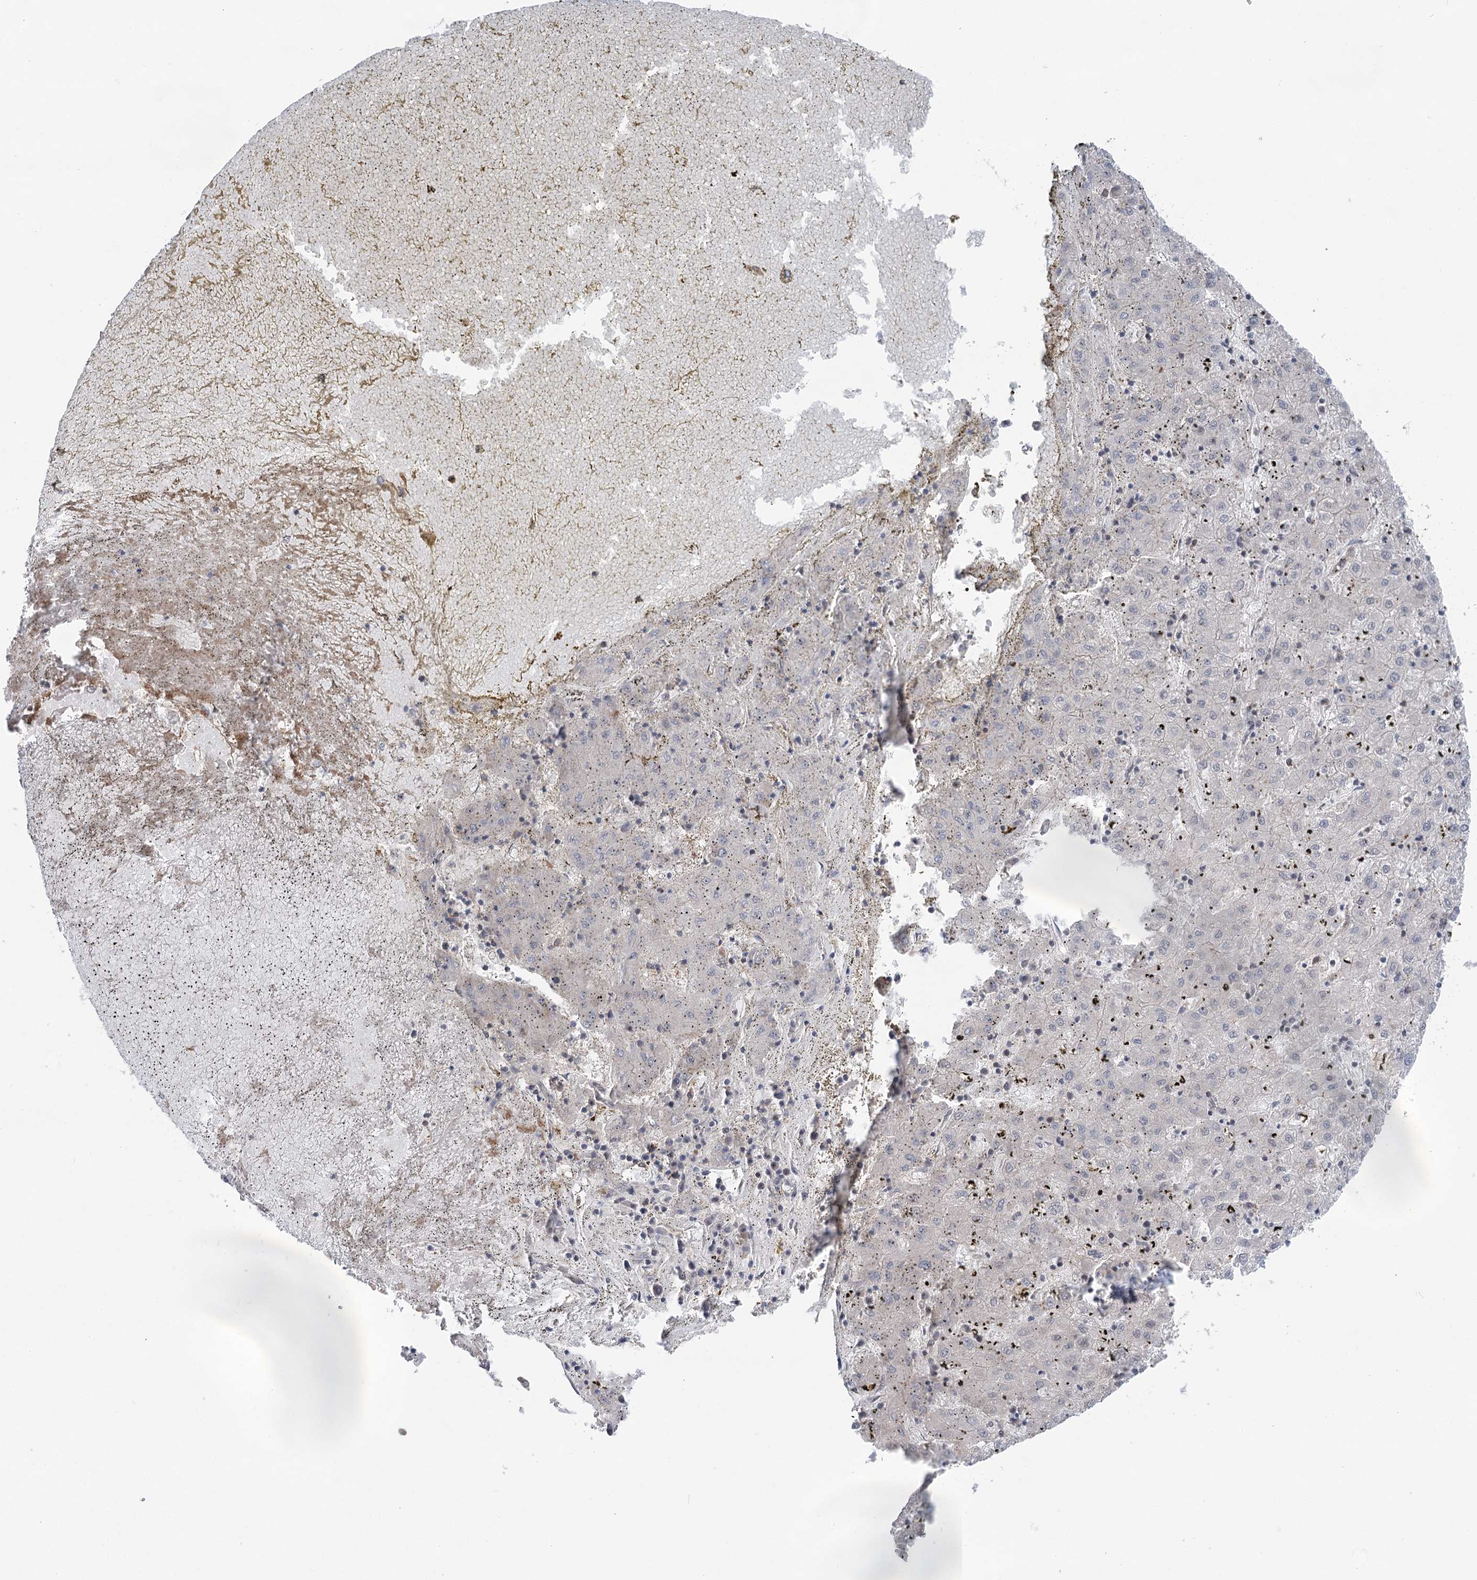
{"staining": {"intensity": "negative", "quantity": "none", "location": "none"}, "tissue": "liver cancer", "cell_type": "Tumor cells", "image_type": "cancer", "snomed": [{"axis": "morphology", "description": "Carcinoma, Hepatocellular, NOS"}, {"axis": "topography", "description": "Liver"}], "caption": "DAB immunohistochemical staining of liver hepatocellular carcinoma demonstrates no significant positivity in tumor cells.", "gene": "PPP1R21", "patient": {"sex": "male", "age": 72}}